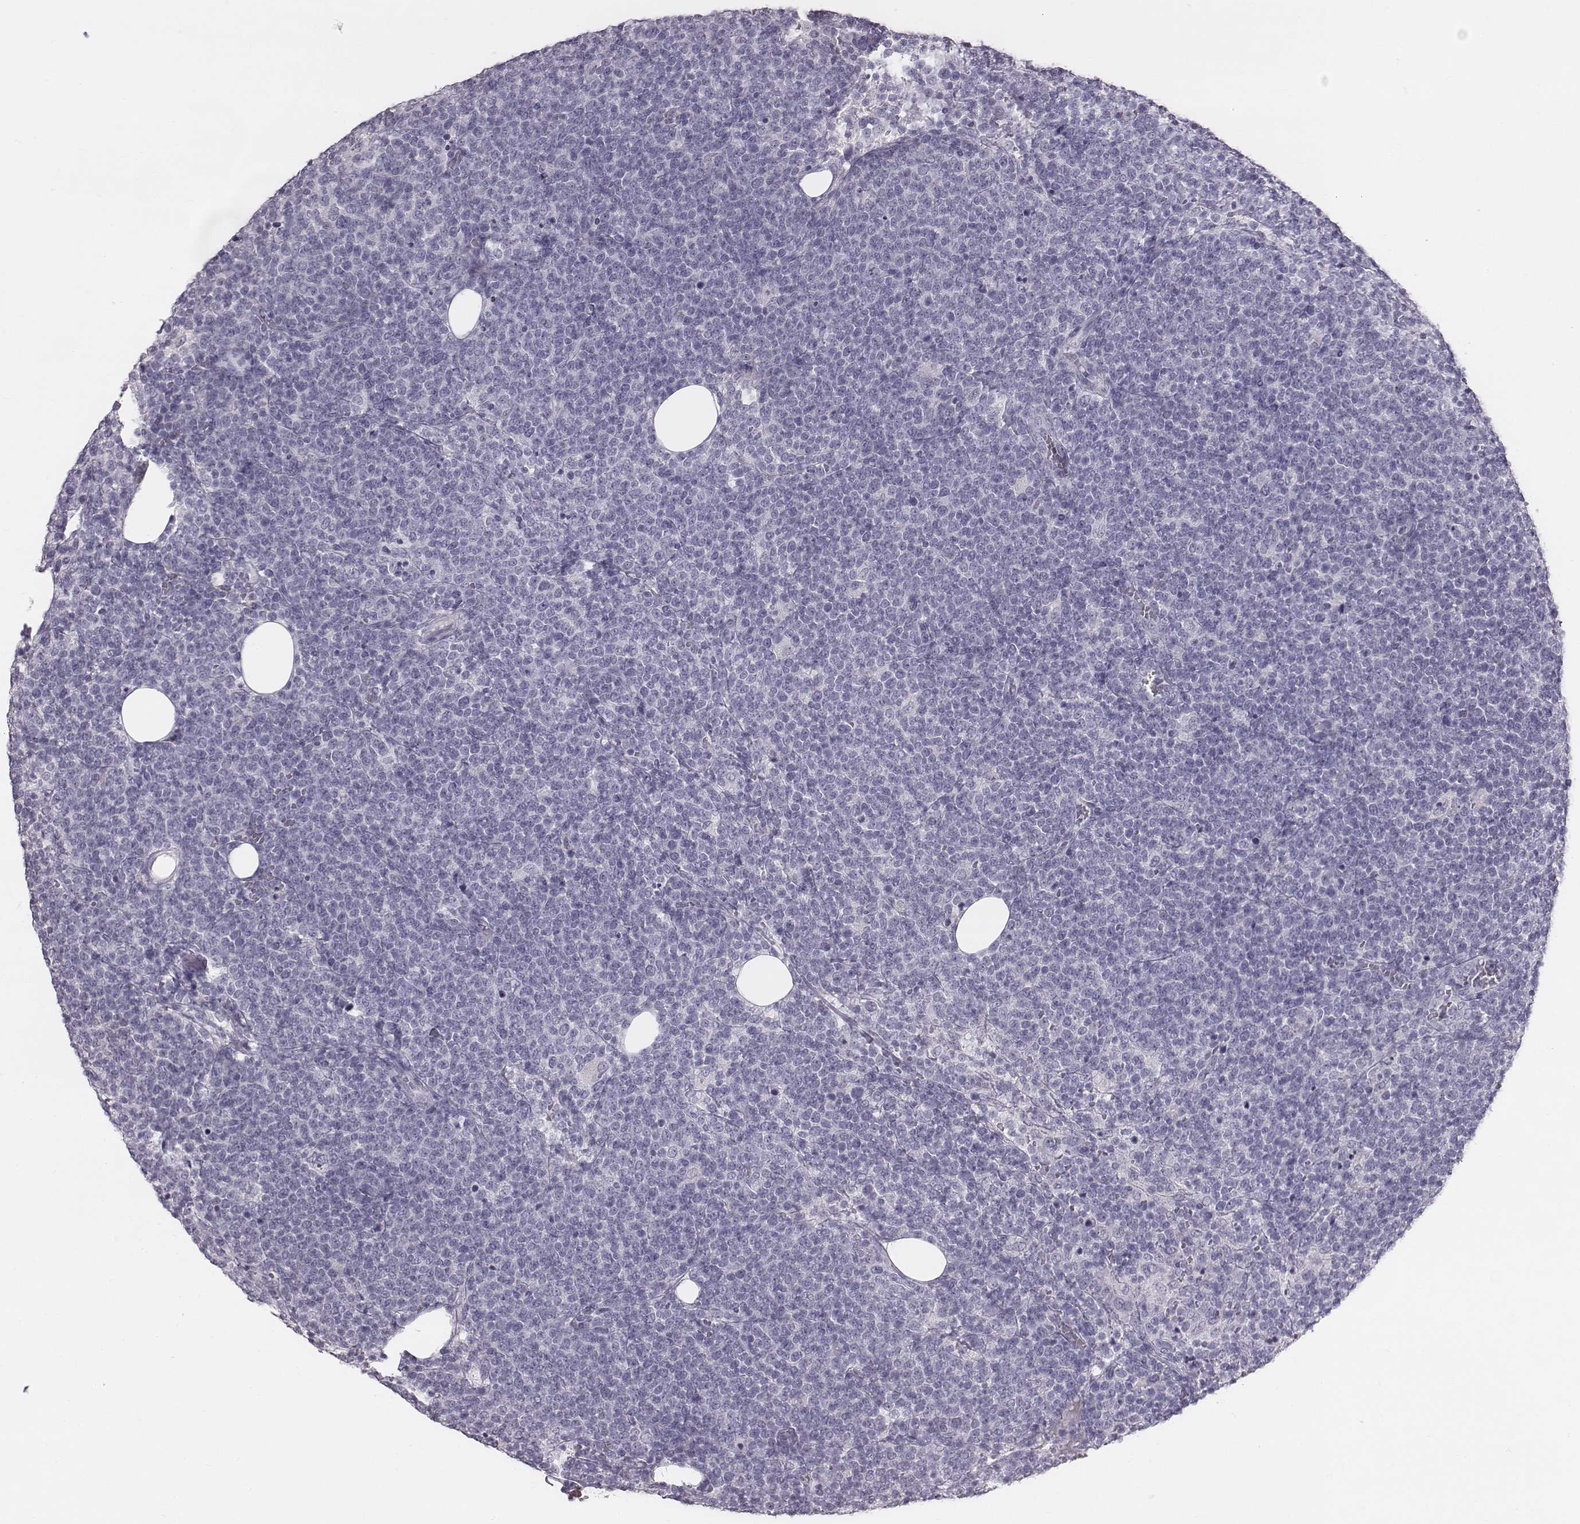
{"staining": {"intensity": "negative", "quantity": "none", "location": "none"}, "tissue": "lymphoma", "cell_type": "Tumor cells", "image_type": "cancer", "snomed": [{"axis": "morphology", "description": "Malignant lymphoma, non-Hodgkin's type, High grade"}, {"axis": "topography", "description": "Lymph node"}], "caption": "The photomicrograph reveals no staining of tumor cells in lymphoma.", "gene": "C6orf58", "patient": {"sex": "male", "age": 61}}